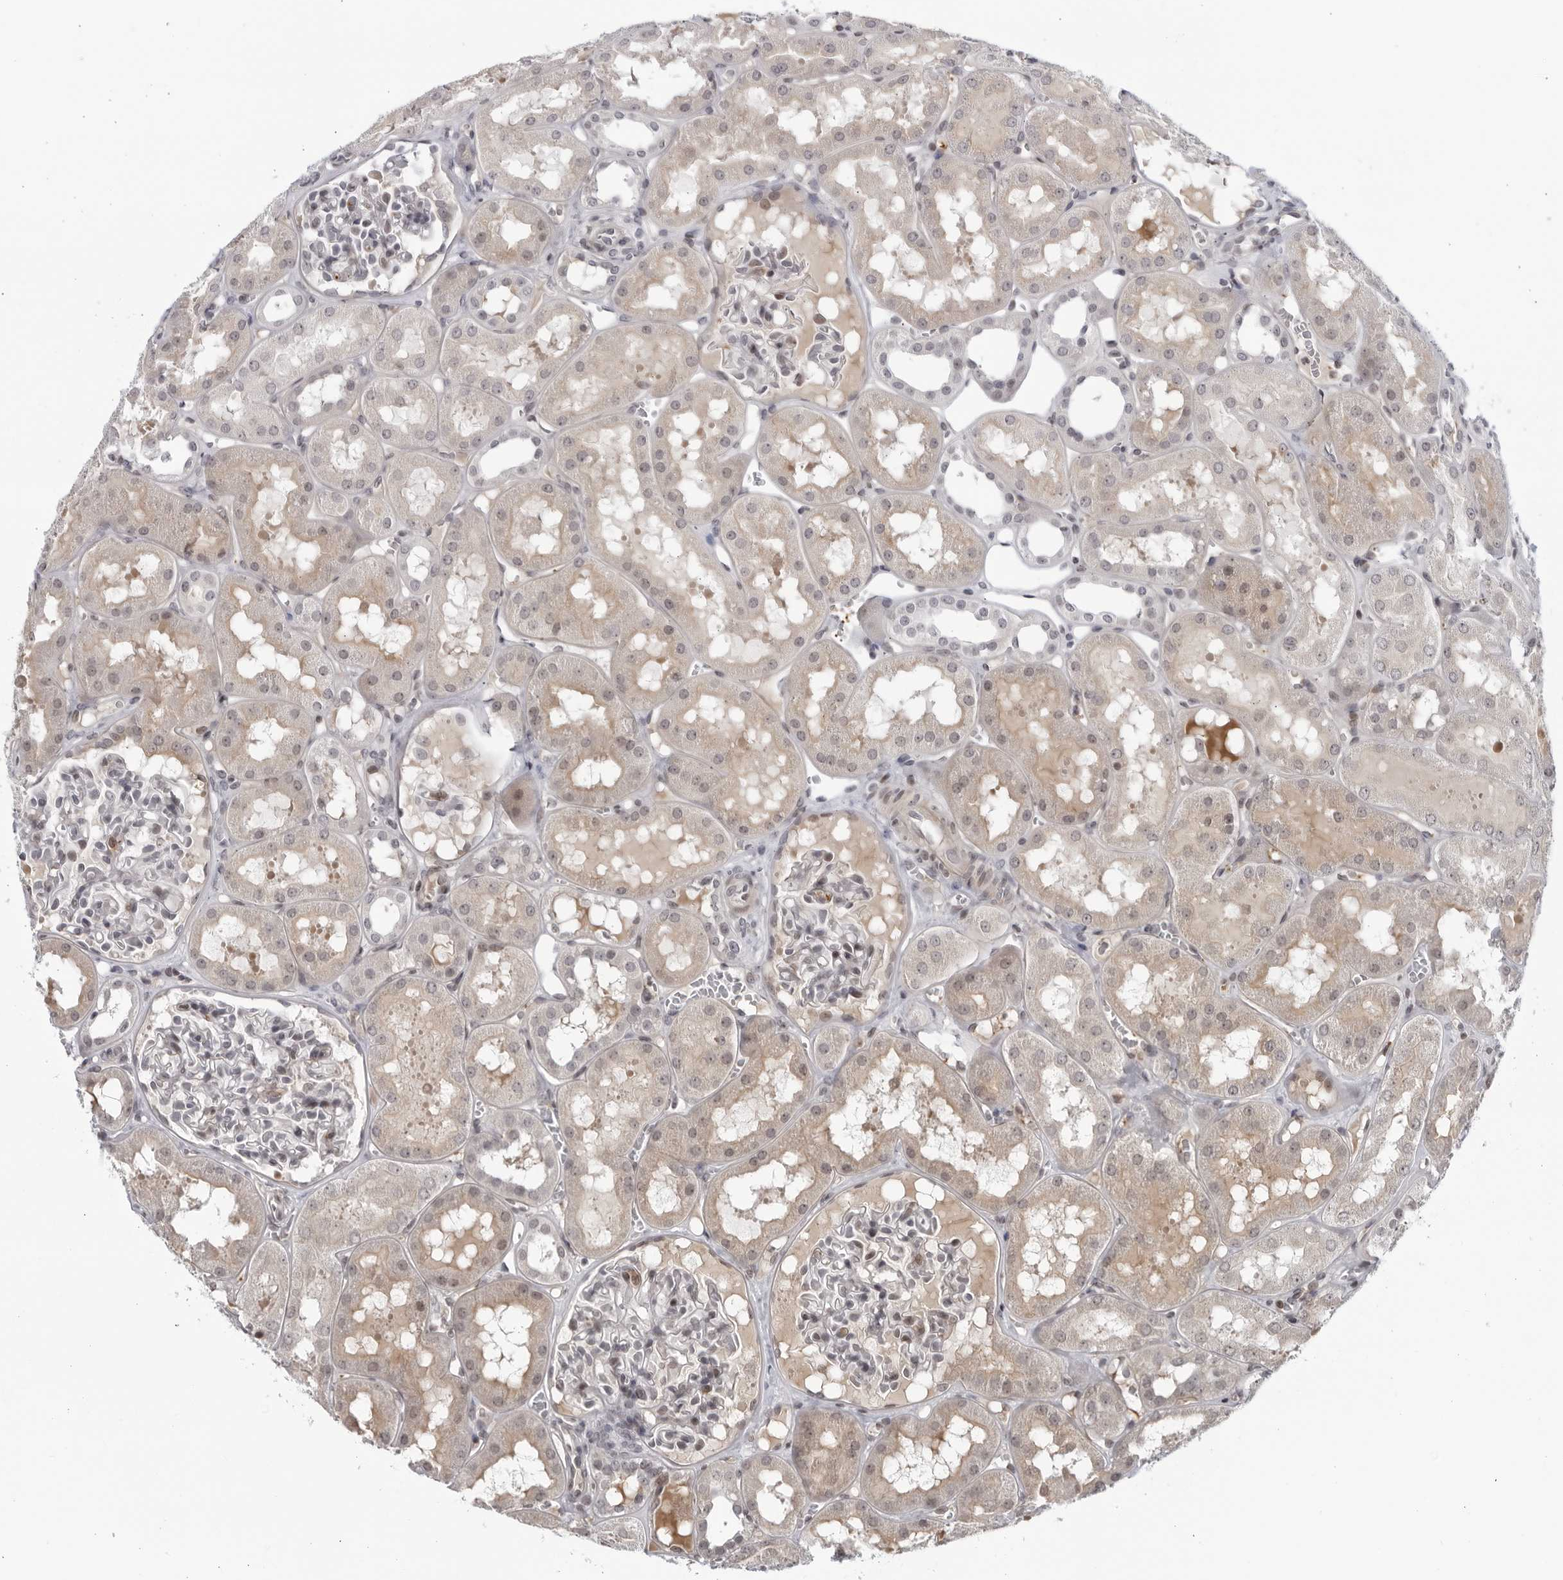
{"staining": {"intensity": "weak", "quantity": "<25%", "location": "nuclear"}, "tissue": "kidney", "cell_type": "Cells in glomeruli", "image_type": "normal", "snomed": [{"axis": "morphology", "description": "Normal tissue, NOS"}, {"axis": "topography", "description": "Kidney"}, {"axis": "topography", "description": "Urinary bladder"}], "caption": "Immunohistochemistry (IHC) photomicrograph of benign kidney: human kidney stained with DAB (3,3'-diaminobenzidine) demonstrates no significant protein staining in cells in glomeruli. (DAB IHC visualized using brightfield microscopy, high magnification).", "gene": "DTL", "patient": {"sex": "male", "age": 16}}